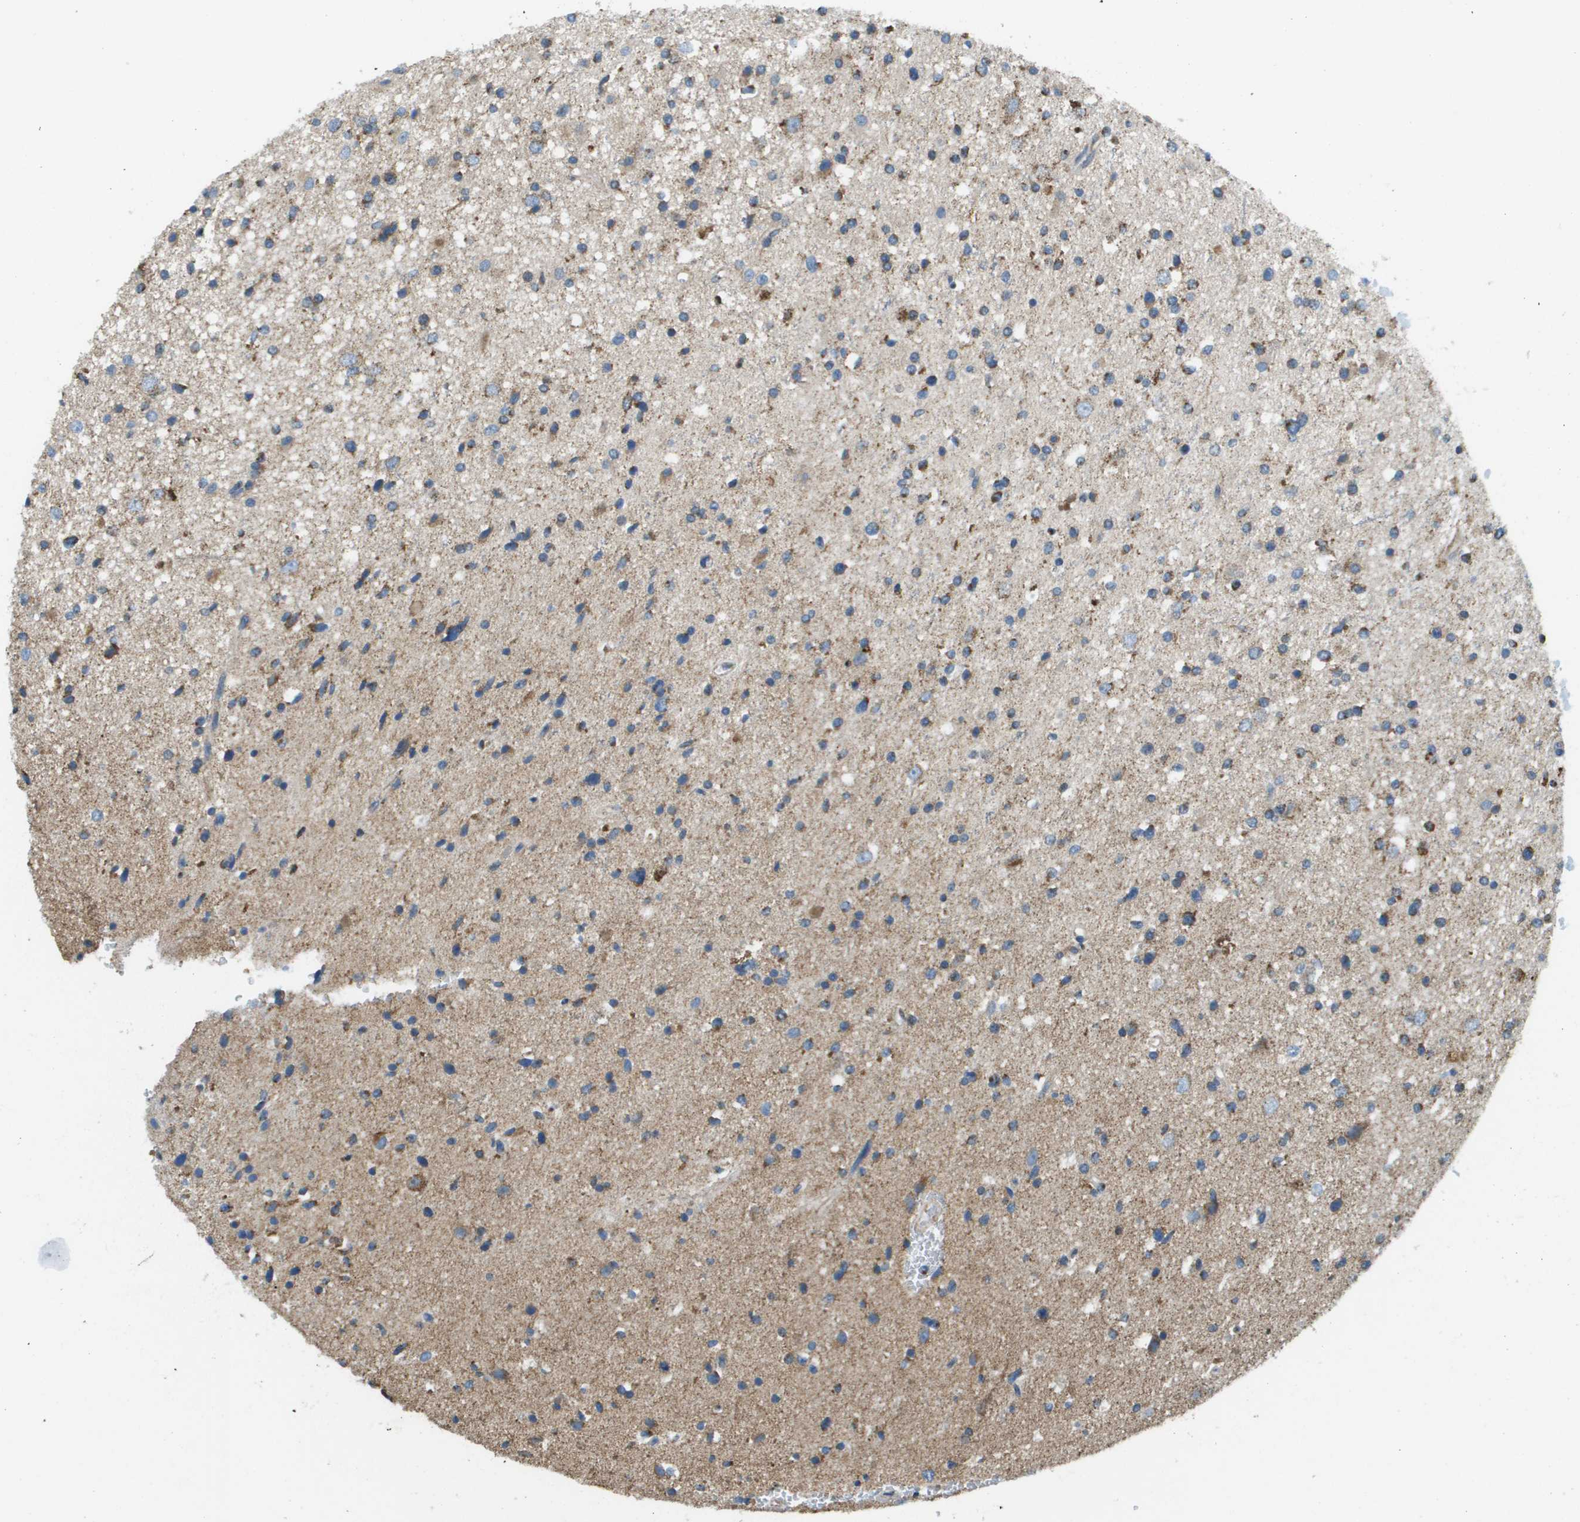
{"staining": {"intensity": "moderate", "quantity": ">75%", "location": "cytoplasmic/membranous"}, "tissue": "glioma", "cell_type": "Tumor cells", "image_type": "cancer", "snomed": [{"axis": "morphology", "description": "Glioma, malignant, High grade"}, {"axis": "topography", "description": "Brain"}], "caption": "Malignant glioma (high-grade) stained with a brown dye shows moderate cytoplasmic/membranous positive positivity in approximately >75% of tumor cells.", "gene": "TAOK3", "patient": {"sex": "male", "age": 33}}